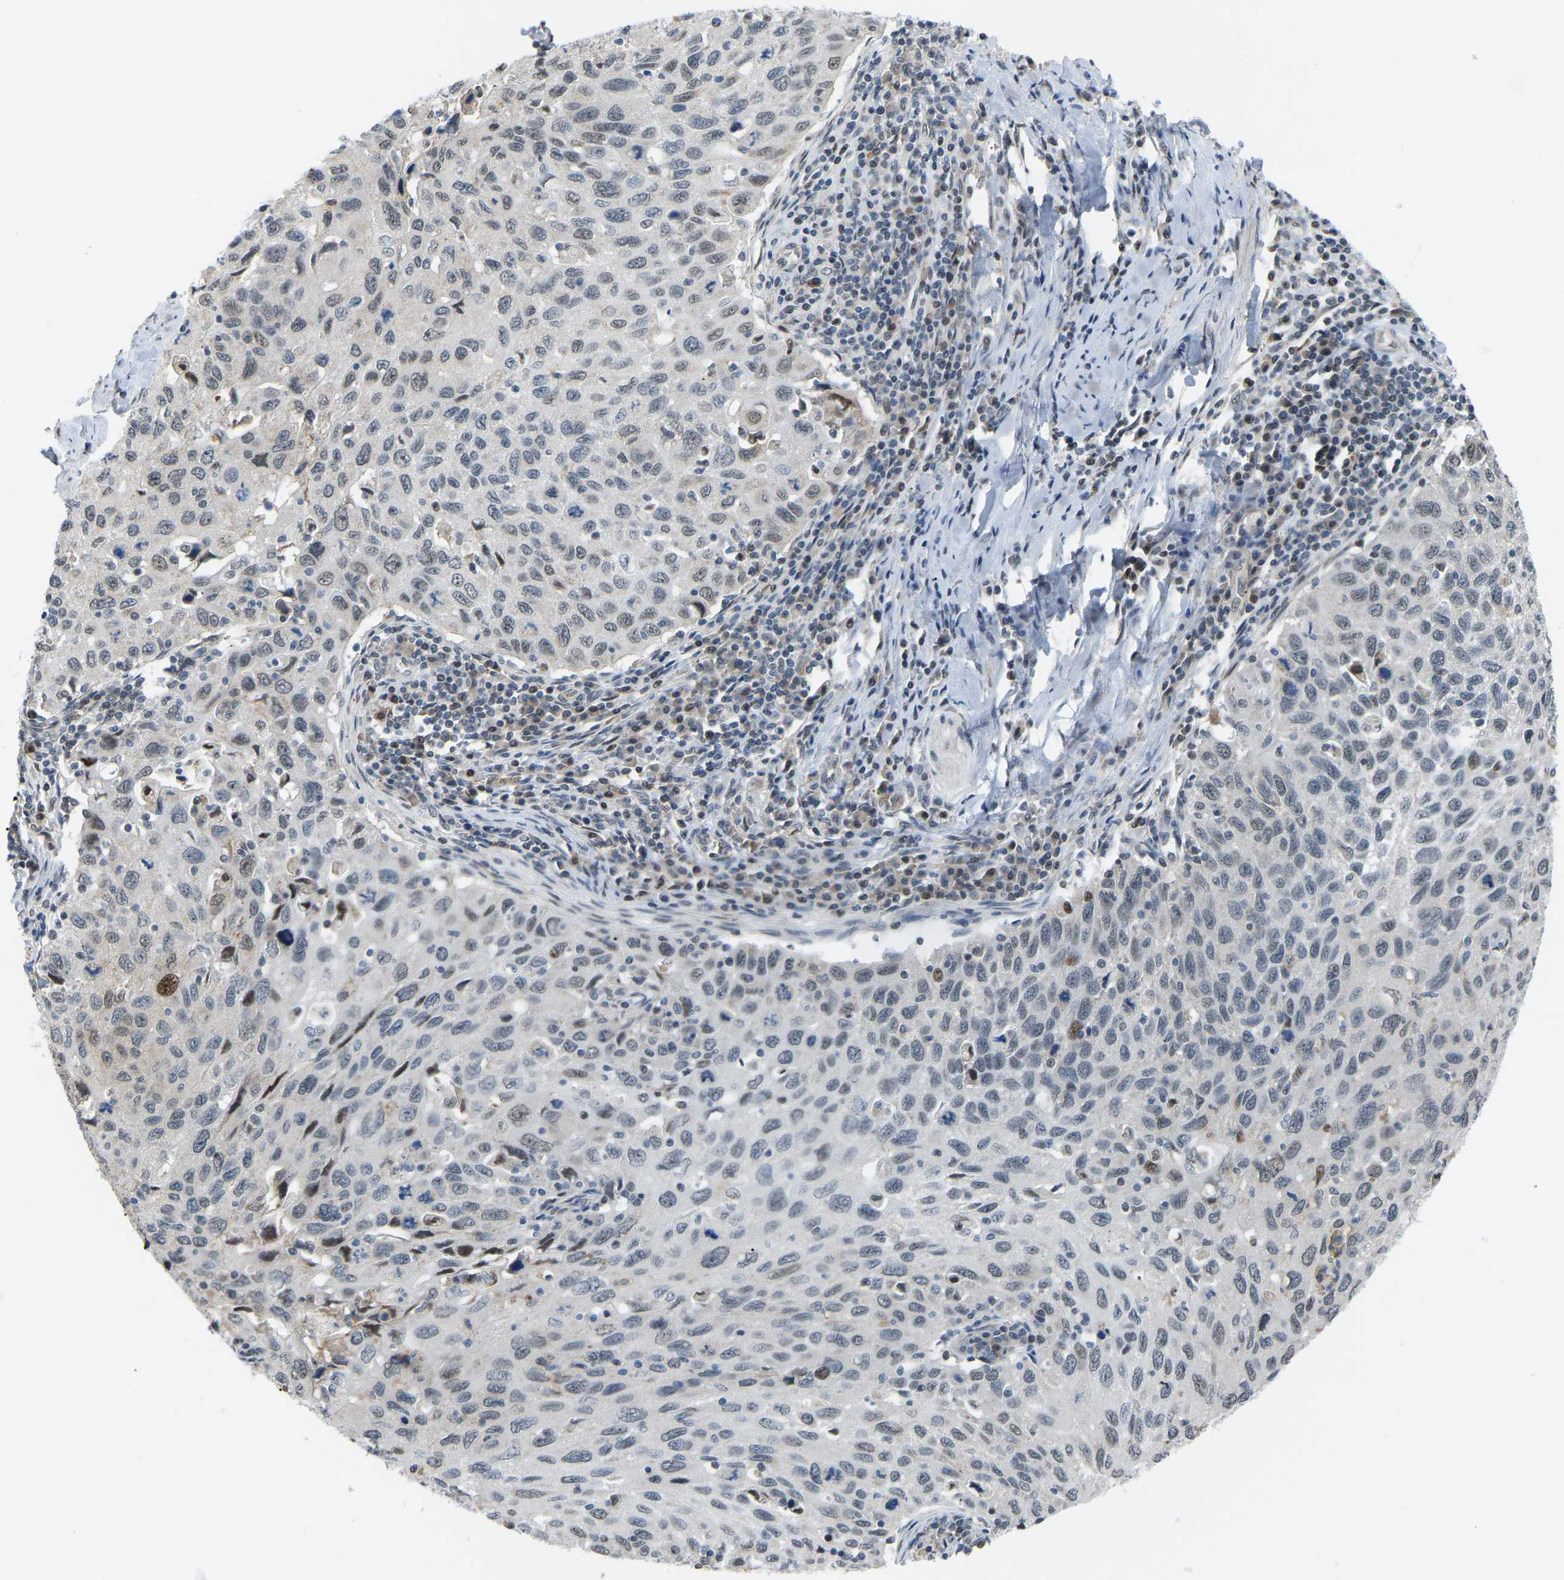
{"staining": {"intensity": "negative", "quantity": "none", "location": "none"}, "tissue": "cervical cancer", "cell_type": "Tumor cells", "image_type": "cancer", "snomed": [{"axis": "morphology", "description": "Squamous cell carcinoma, NOS"}, {"axis": "topography", "description": "Cervix"}], "caption": "DAB immunohistochemical staining of human cervical cancer (squamous cell carcinoma) displays no significant expression in tumor cells.", "gene": "CROT", "patient": {"sex": "female", "age": 53}}